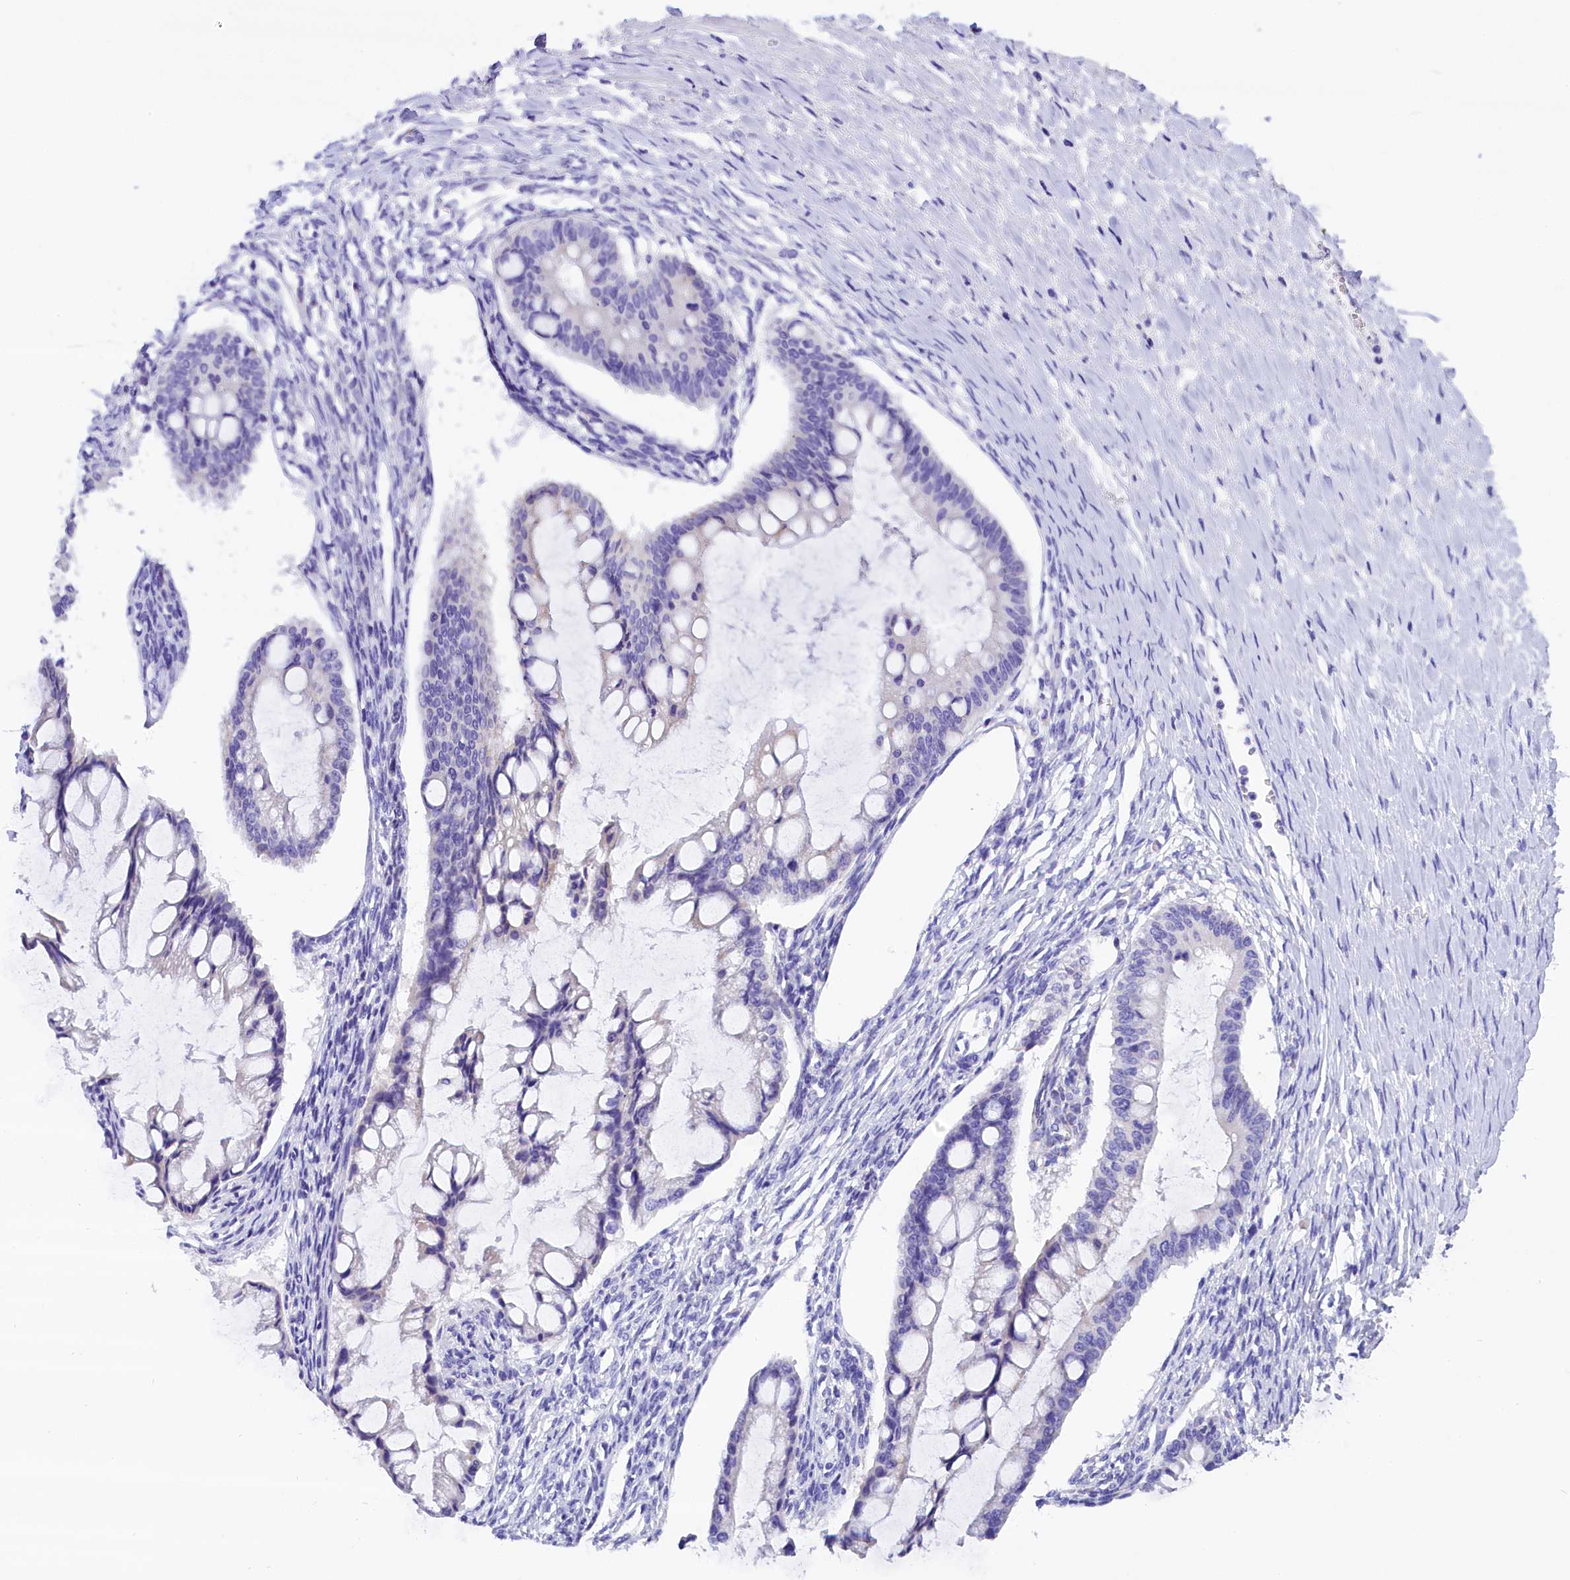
{"staining": {"intensity": "negative", "quantity": "none", "location": "none"}, "tissue": "ovarian cancer", "cell_type": "Tumor cells", "image_type": "cancer", "snomed": [{"axis": "morphology", "description": "Cystadenocarcinoma, mucinous, NOS"}, {"axis": "topography", "description": "Ovary"}], "caption": "Protein analysis of ovarian cancer reveals no significant positivity in tumor cells.", "gene": "ABAT", "patient": {"sex": "female", "age": 73}}